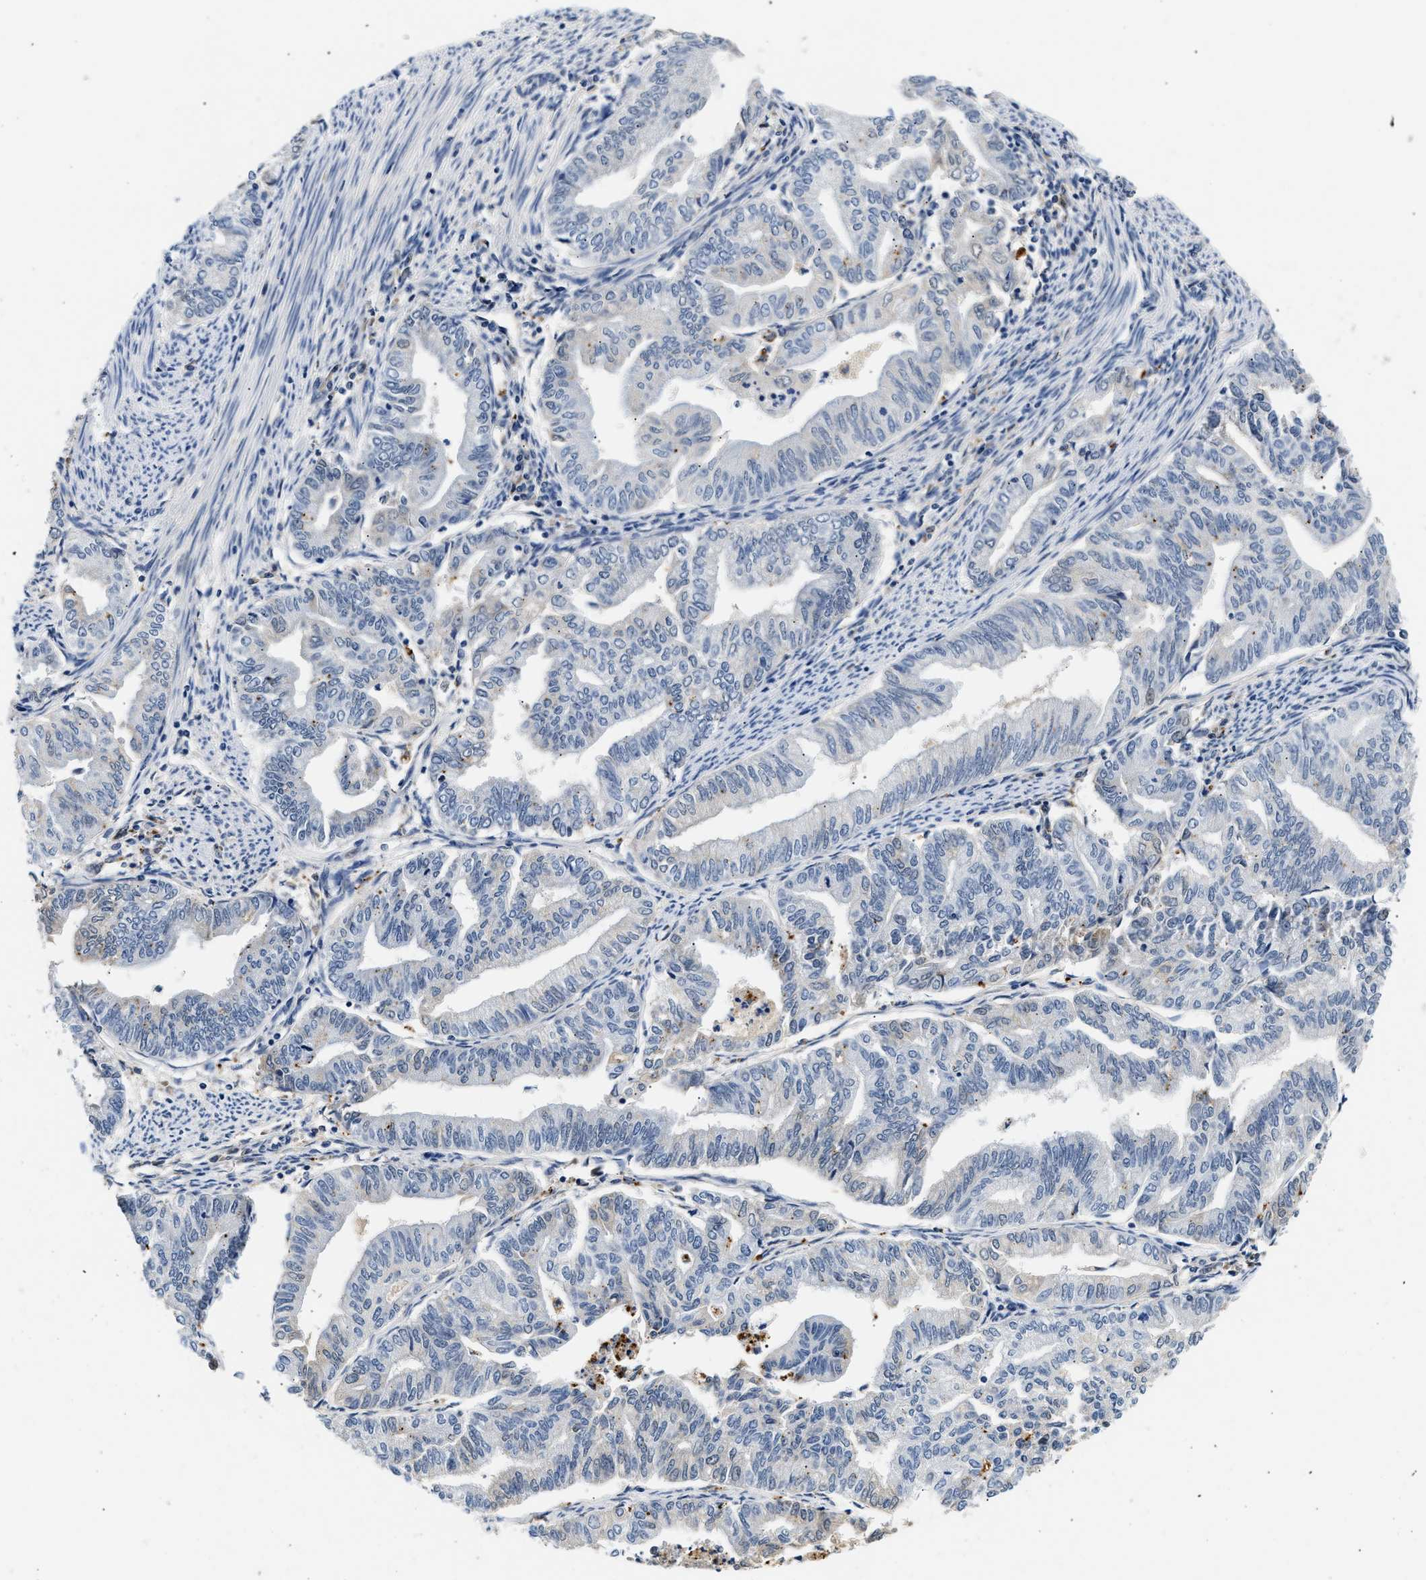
{"staining": {"intensity": "negative", "quantity": "none", "location": "none"}, "tissue": "endometrial cancer", "cell_type": "Tumor cells", "image_type": "cancer", "snomed": [{"axis": "morphology", "description": "Adenocarcinoma, NOS"}, {"axis": "topography", "description": "Endometrium"}], "caption": "The micrograph shows no staining of tumor cells in endometrial cancer (adenocarcinoma).", "gene": "MED22", "patient": {"sex": "female", "age": 79}}